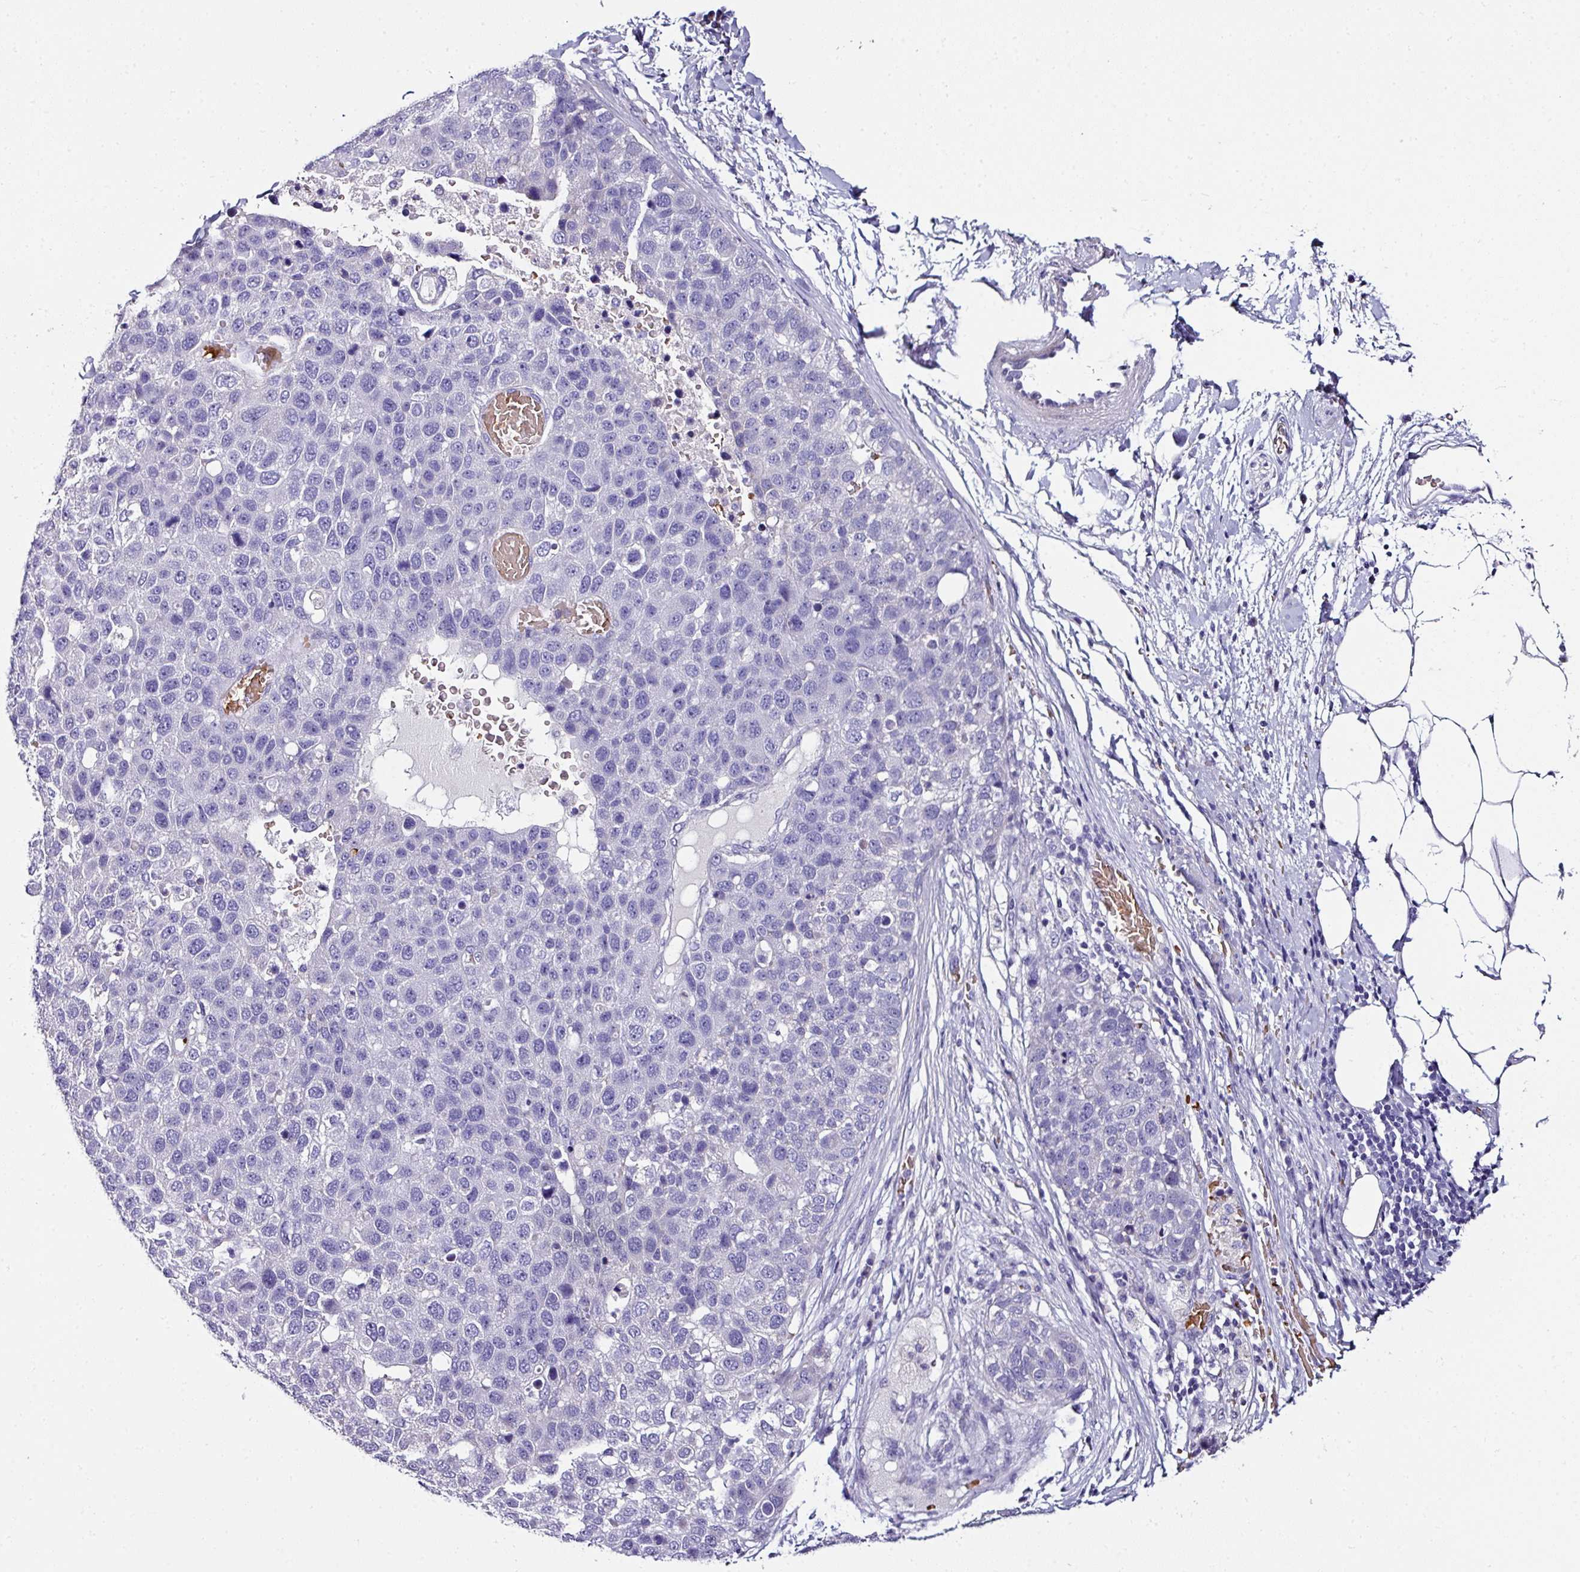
{"staining": {"intensity": "negative", "quantity": "none", "location": "none"}, "tissue": "pancreatic cancer", "cell_type": "Tumor cells", "image_type": "cancer", "snomed": [{"axis": "morphology", "description": "Adenocarcinoma, NOS"}, {"axis": "topography", "description": "Pancreas"}], "caption": "An image of human pancreatic cancer (adenocarcinoma) is negative for staining in tumor cells.", "gene": "NAPSA", "patient": {"sex": "female", "age": 61}}